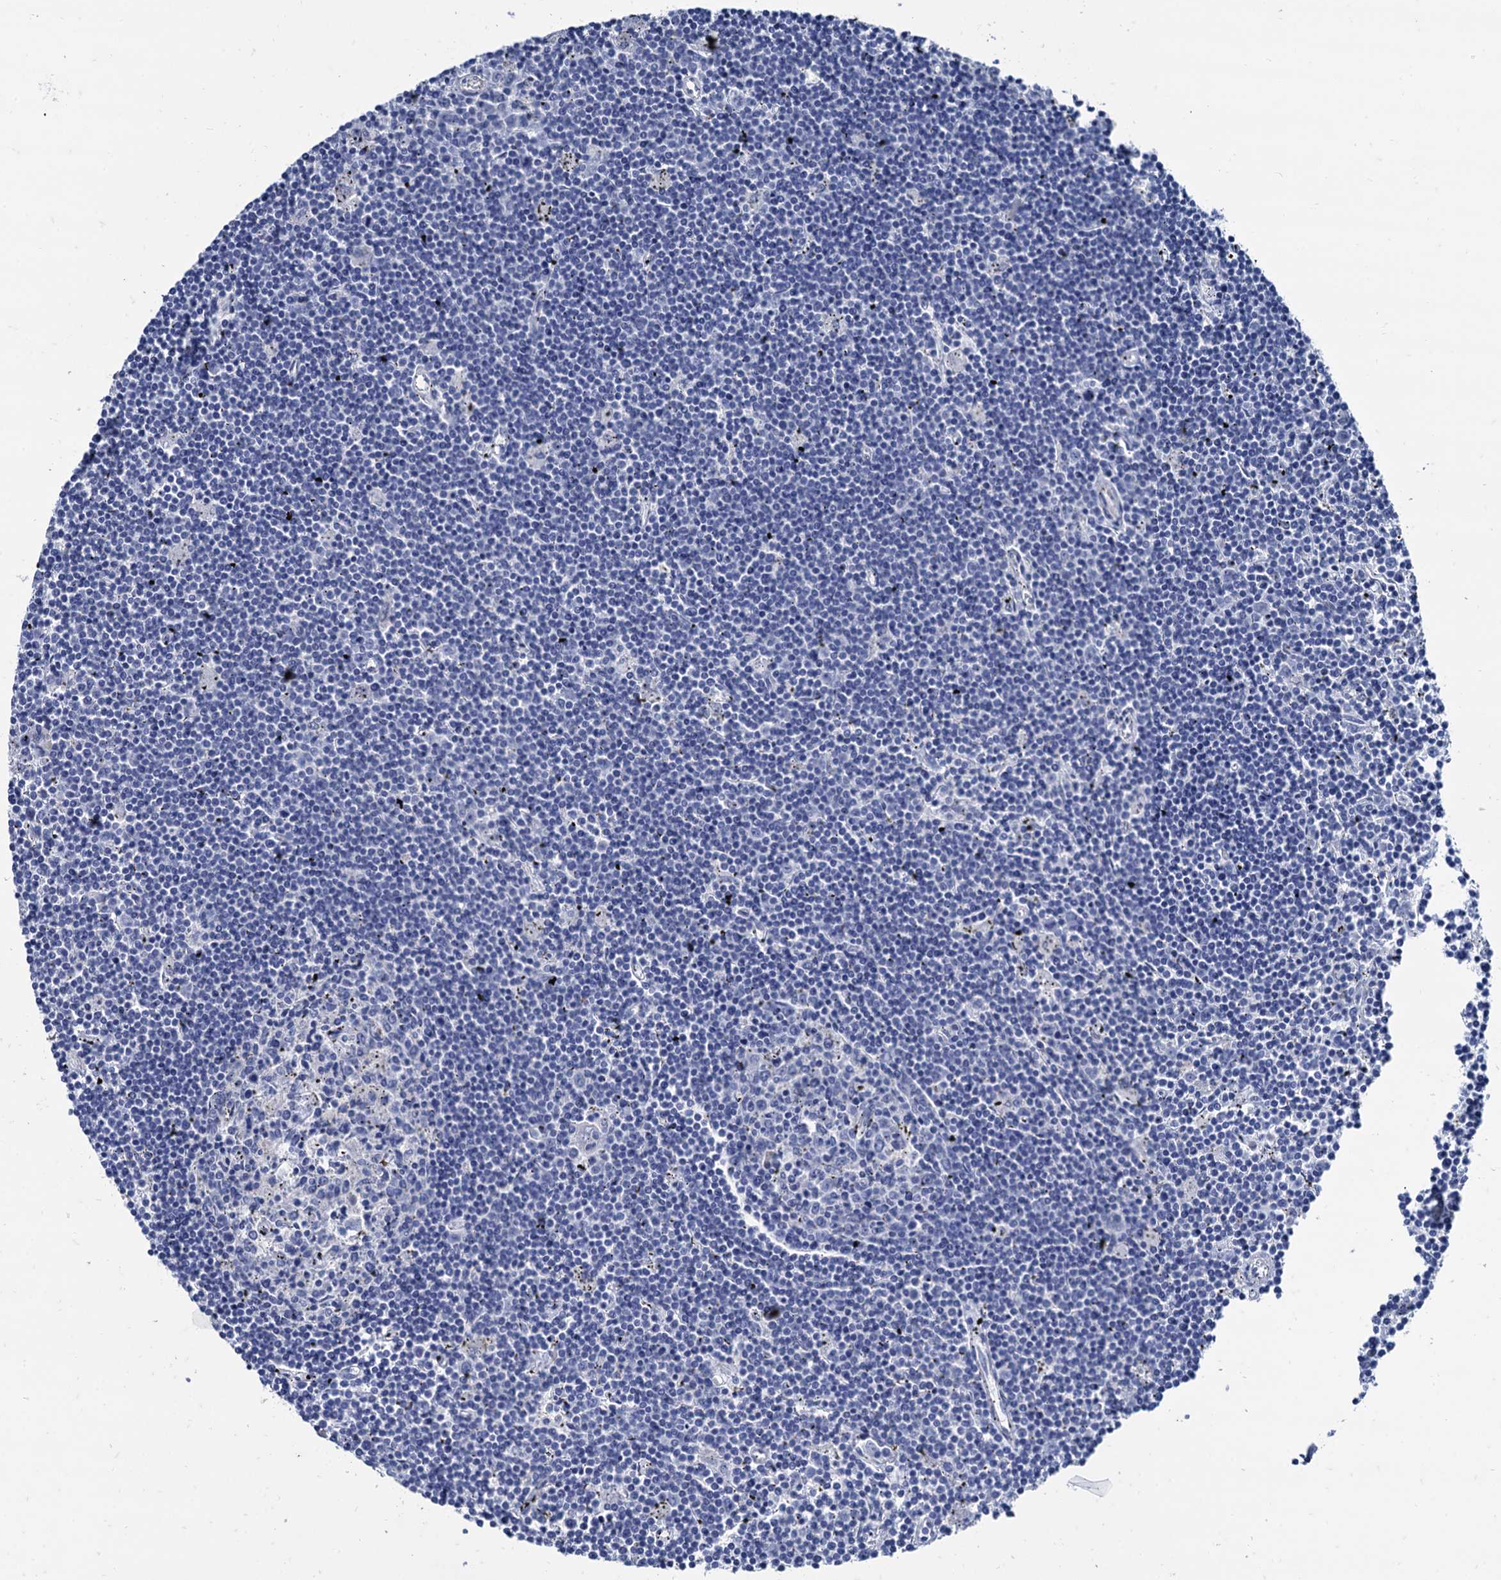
{"staining": {"intensity": "negative", "quantity": "none", "location": "none"}, "tissue": "lymphoma", "cell_type": "Tumor cells", "image_type": "cancer", "snomed": [{"axis": "morphology", "description": "Malignant lymphoma, non-Hodgkin's type, Low grade"}, {"axis": "topography", "description": "Spleen"}], "caption": "Immunohistochemical staining of lymphoma reveals no significant expression in tumor cells.", "gene": "FOXR2", "patient": {"sex": "male", "age": 76}}